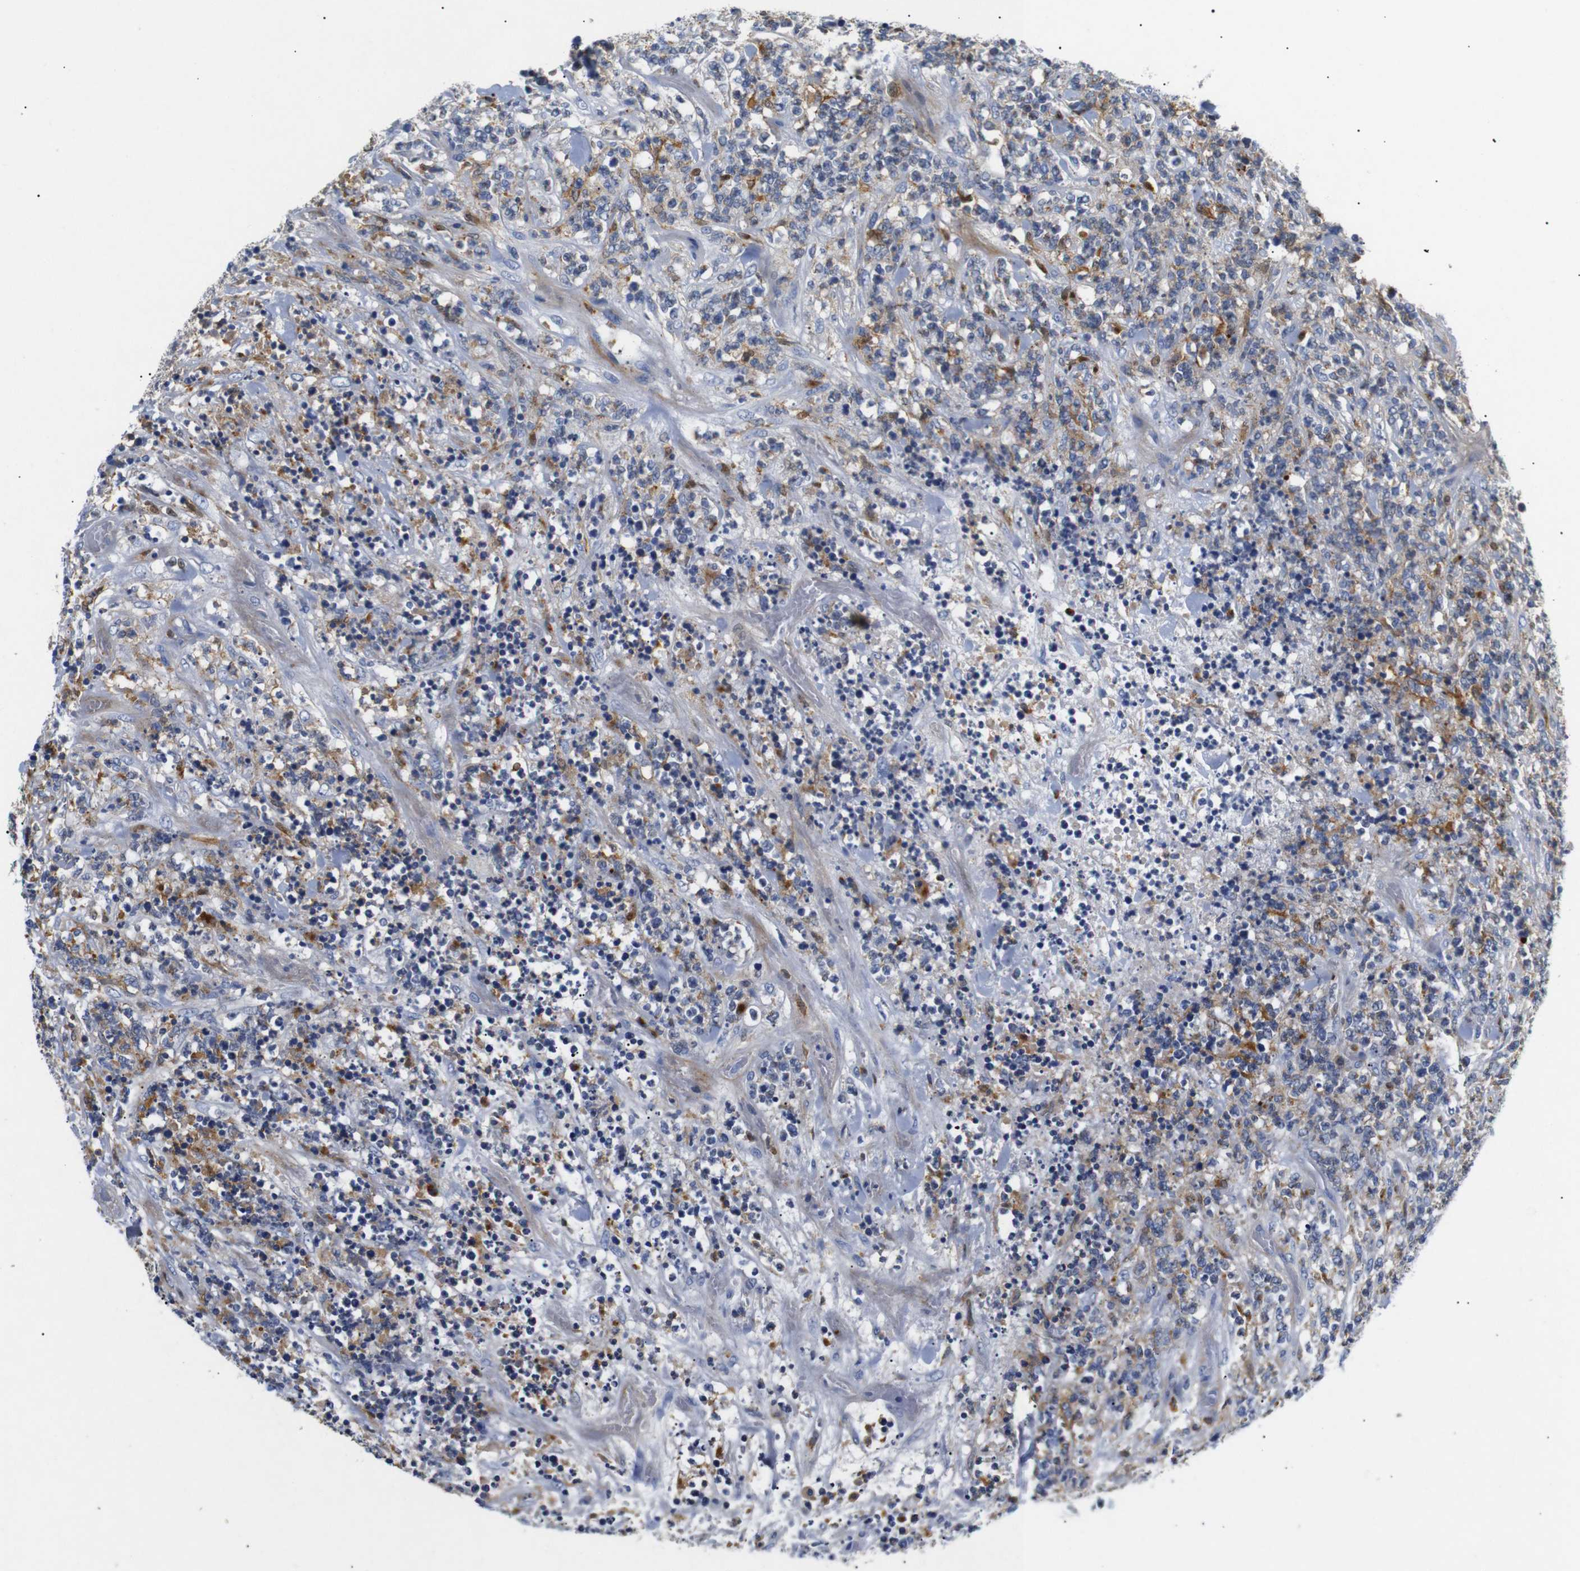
{"staining": {"intensity": "moderate", "quantity": "<25%", "location": "cytoplasmic/membranous,nuclear"}, "tissue": "lymphoma", "cell_type": "Tumor cells", "image_type": "cancer", "snomed": [{"axis": "morphology", "description": "Malignant lymphoma, non-Hodgkin's type, High grade"}, {"axis": "topography", "description": "Soft tissue"}], "caption": "Lymphoma stained with a protein marker displays moderate staining in tumor cells.", "gene": "SDCBP", "patient": {"sex": "male", "age": 18}}